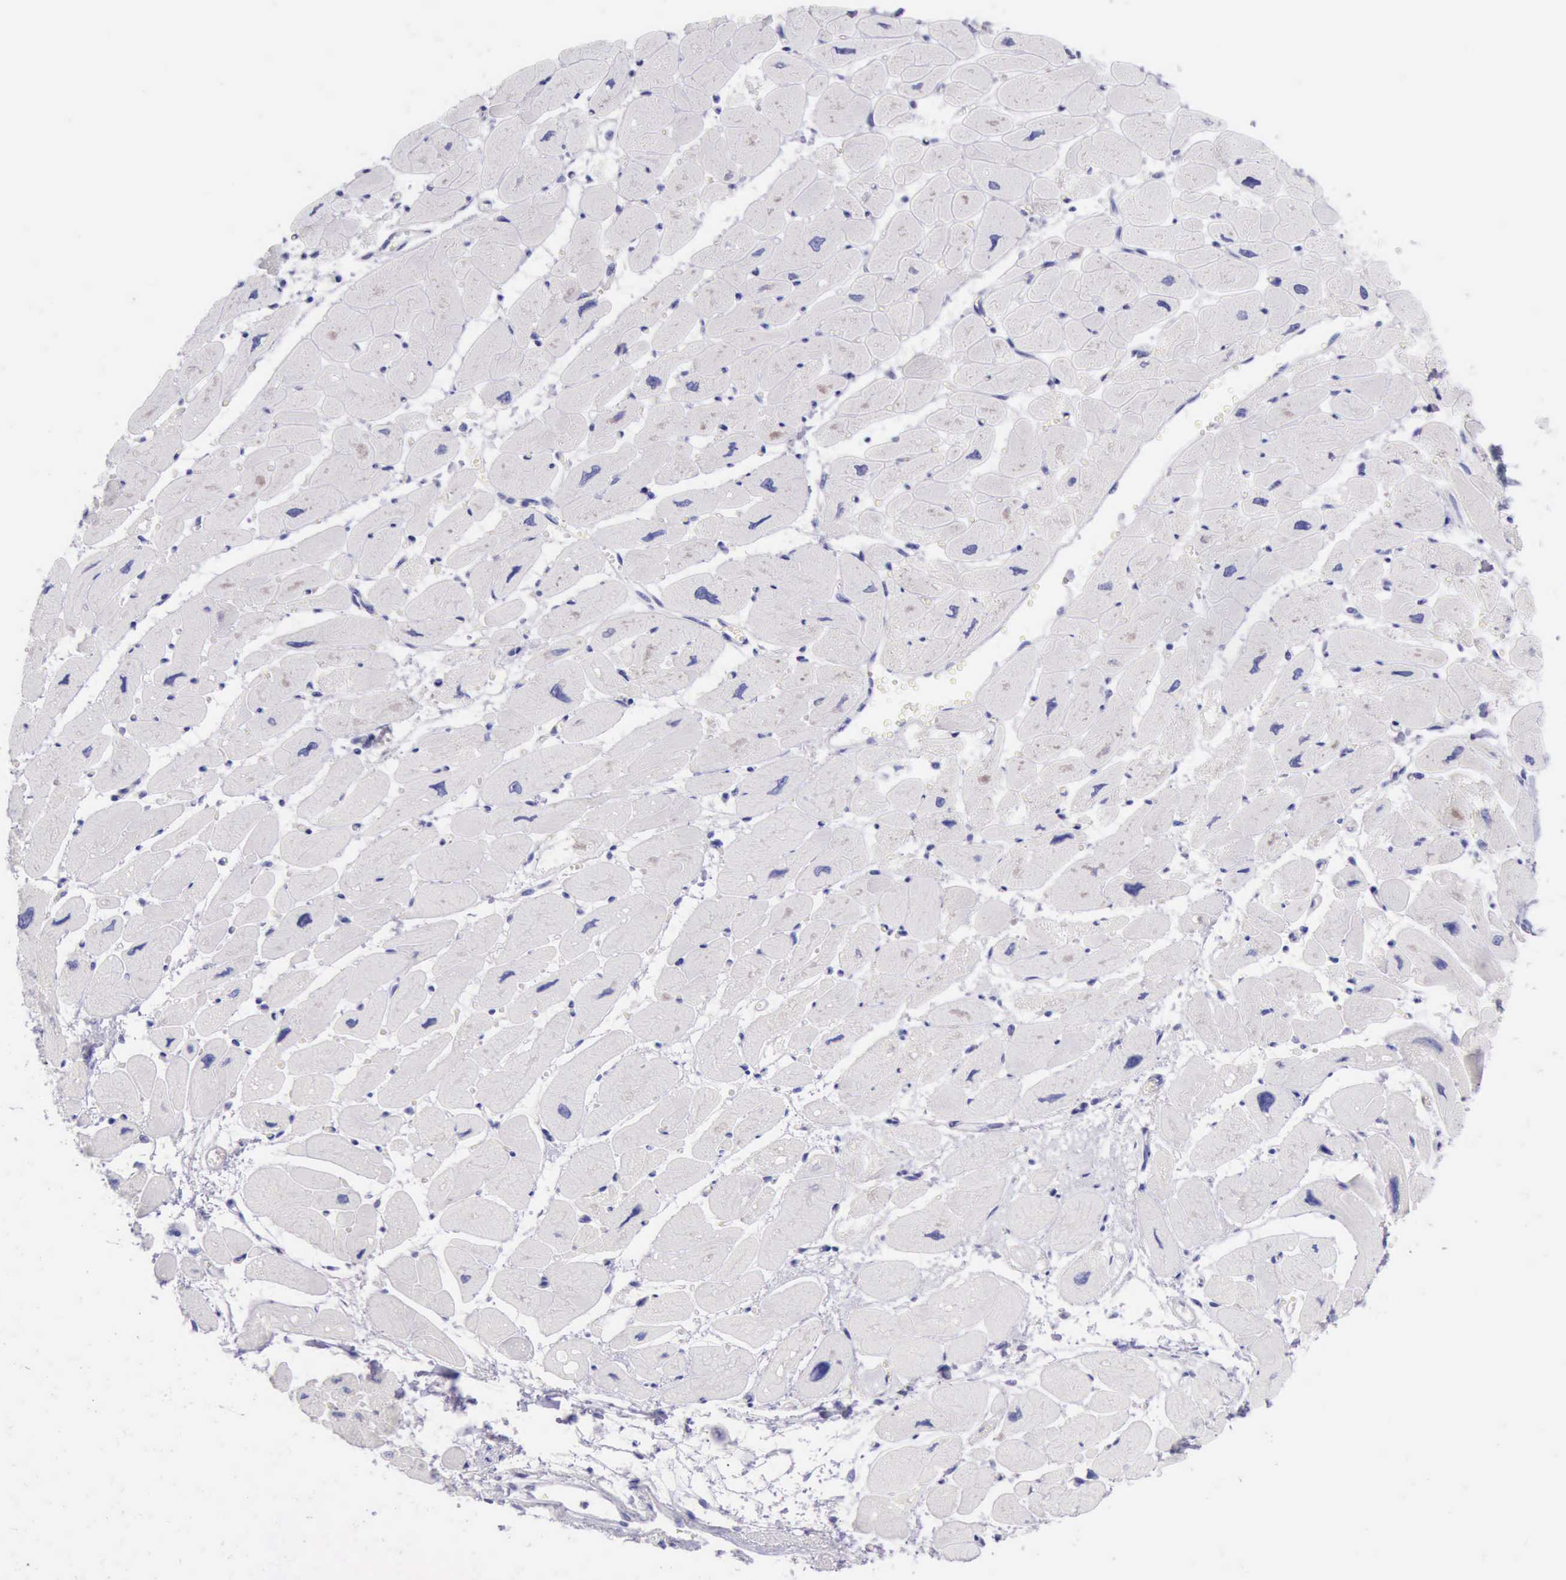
{"staining": {"intensity": "negative", "quantity": "none", "location": "none"}, "tissue": "heart muscle", "cell_type": "Cardiomyocytes", "image_type": "normal", "snomed": [{"axis": "morphology", "description": "Normal tissue, NOS"}, {"axis": "topography", "description": "Heart"}], "caption": "There is no significant staining in cardiomyocytes of heart muscle. Brightfield microscopy of IHC stained with DAB (3,3'-diaminobenzidine) (brown) and hematoxylin (blue), captured at high magnification.", "gene": "LRFN5", "patient": {"sex": "female", "age": 54}}